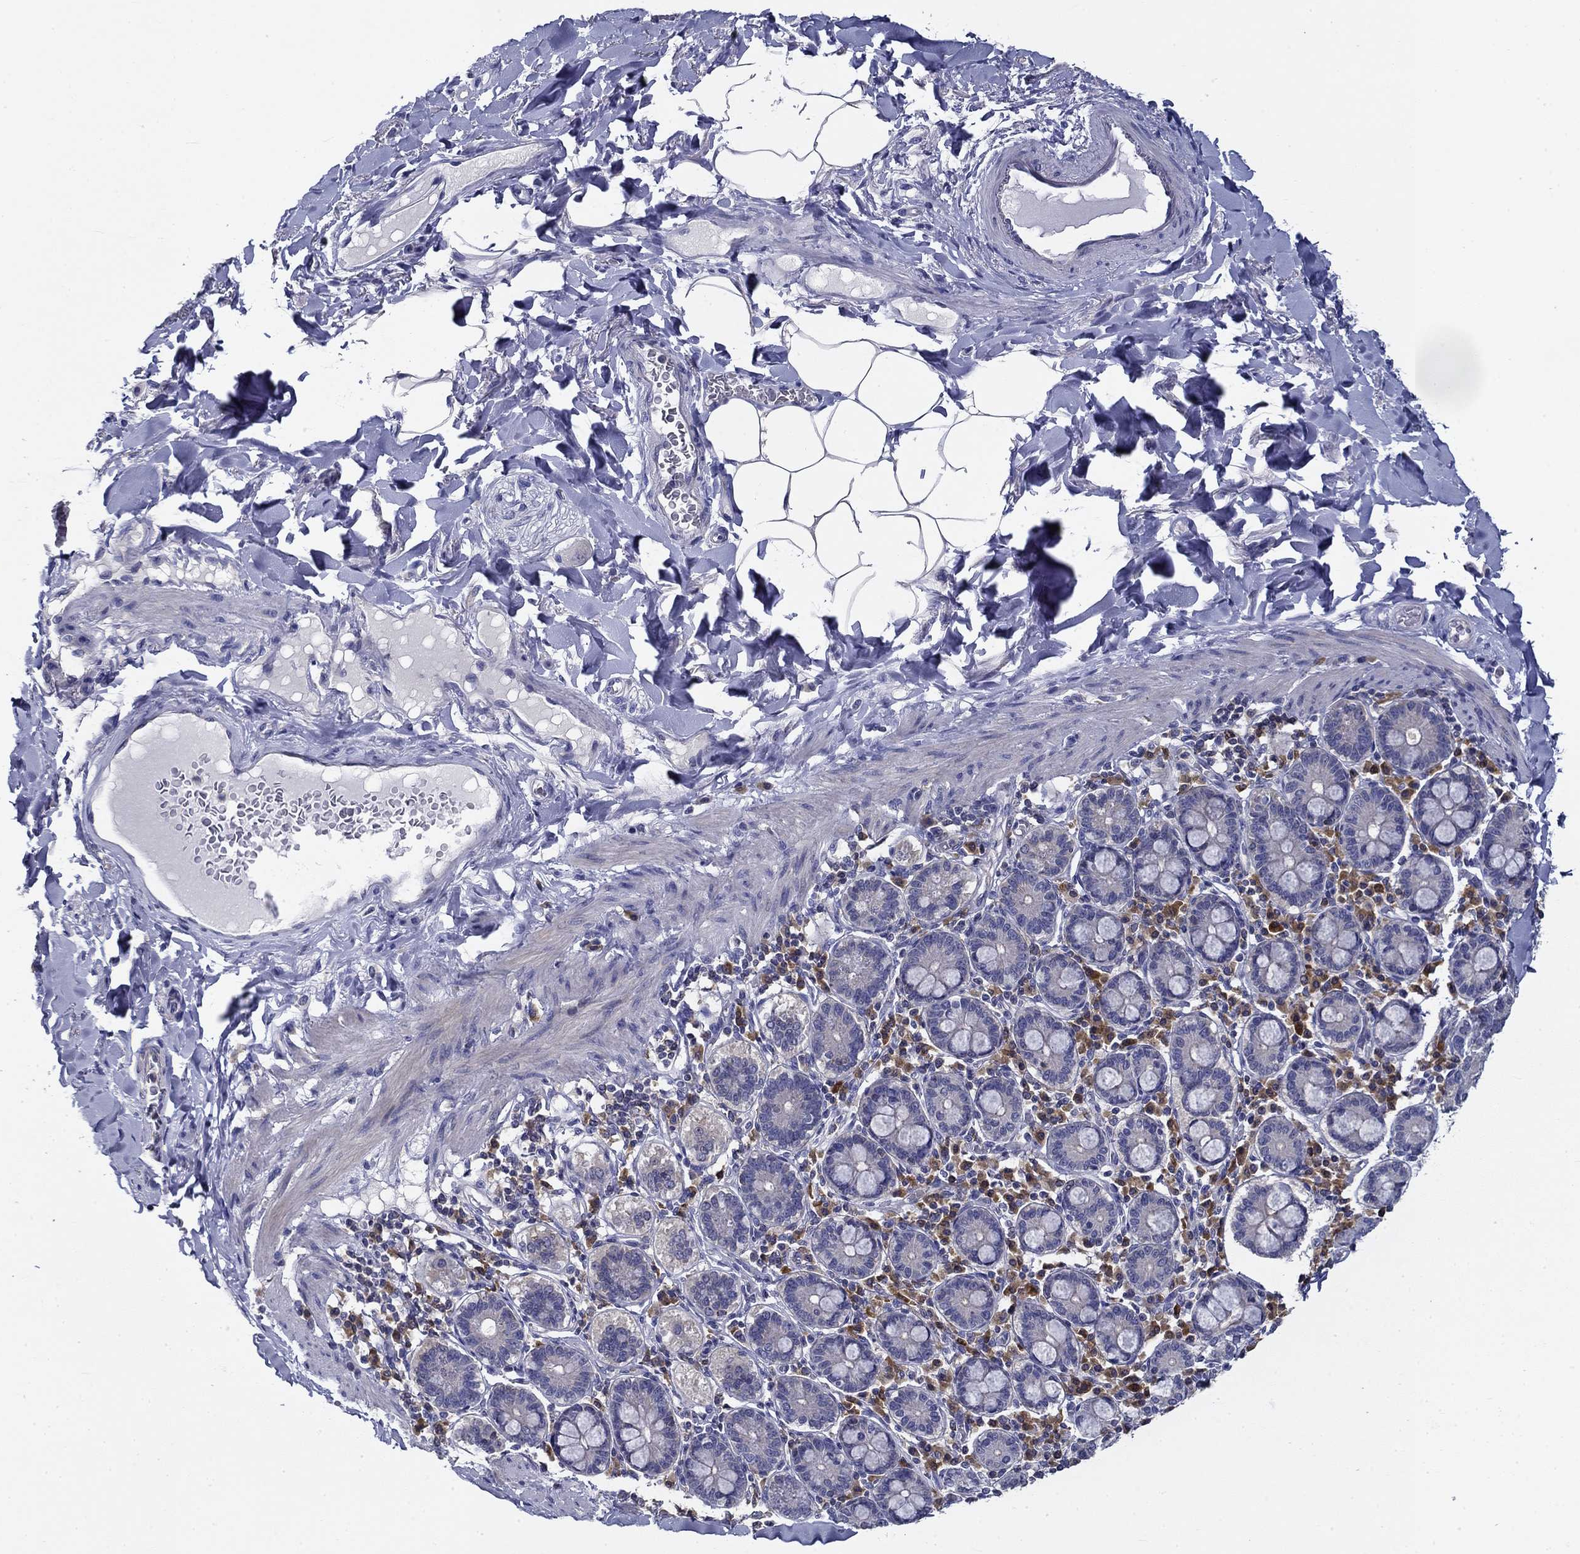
{"staining": {"intensity": "negative", "quantity": "none", "location": "none"}, "tissue": "adipose tissue", "cell_type": "Adipocytes", "image_type": "normal", "snomed": [{"axis": "morphology", "description": "Normal tissue, NOS"}, {"axis": "topography", "description": "Smooth muscle"}, {"axis": "topography", "description": "Duodenum"}, {"axis": "topography", "description": "Peripheral nerve tissue"}], "caption": "Adipocytes show no significant protein expression in benign adipose tissue.", "gene": "POU2F2", "patient": {"sex": "female", "age": 61}}